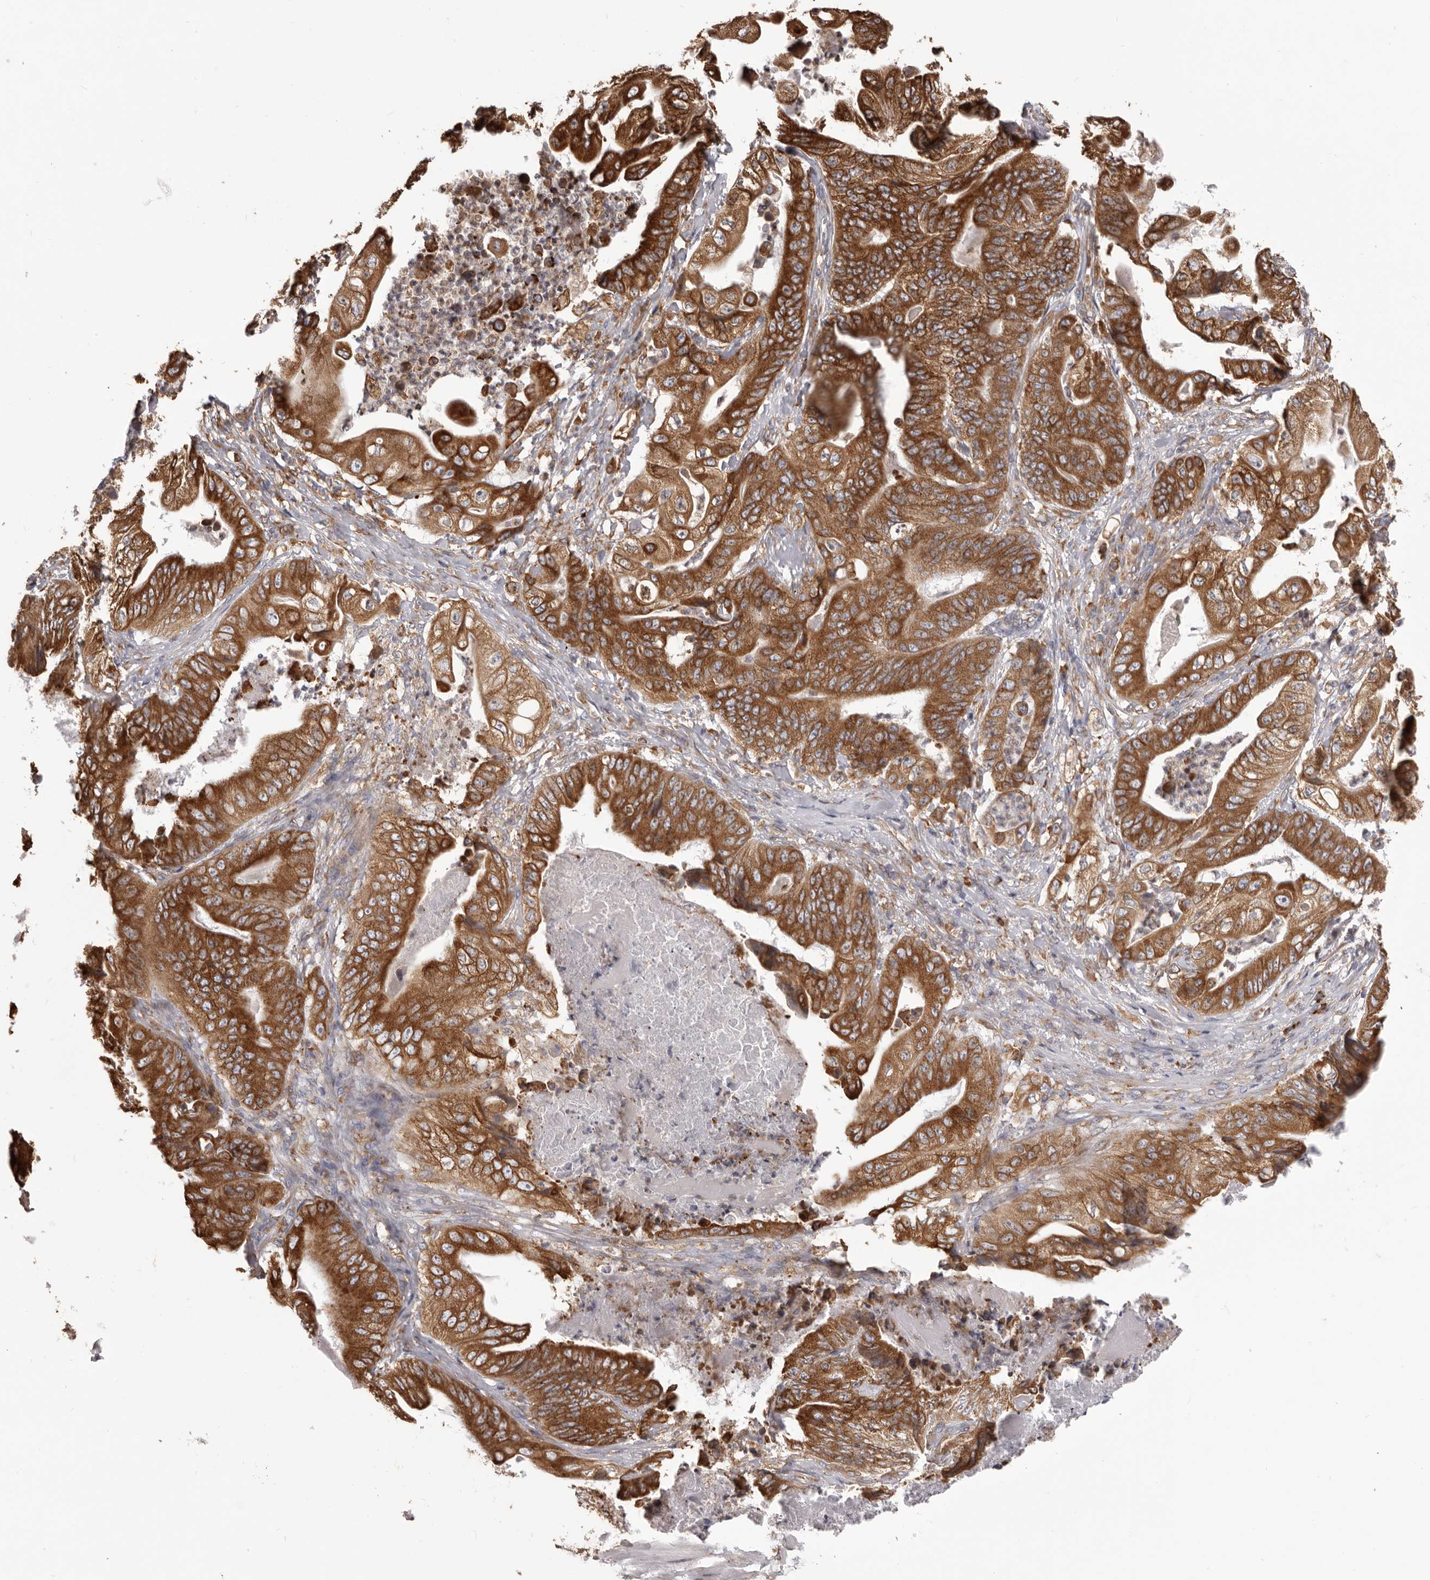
{"staining": {"intensity": "strong", "quantity": ">75%", "location": "cytoplasmic/membranous"}, "tissue": "stomach cancer", "cell_type": "Tumor cells", "image_type": "cancer", "snomed": [{"axis": "morphology", "description": "Adenocarcinoma, NOS"}, {"axis": "topography", "description": "Stomach"}], "caption": "Immunohistochemical staining of human adenocarcinoma (stomach) demonstrates strong cytoplasmic/membranous protein positivity in approximately >75% of tumor cells.", "gene": "QRSL1", "patient": {"sex": "female", "age": 73}}